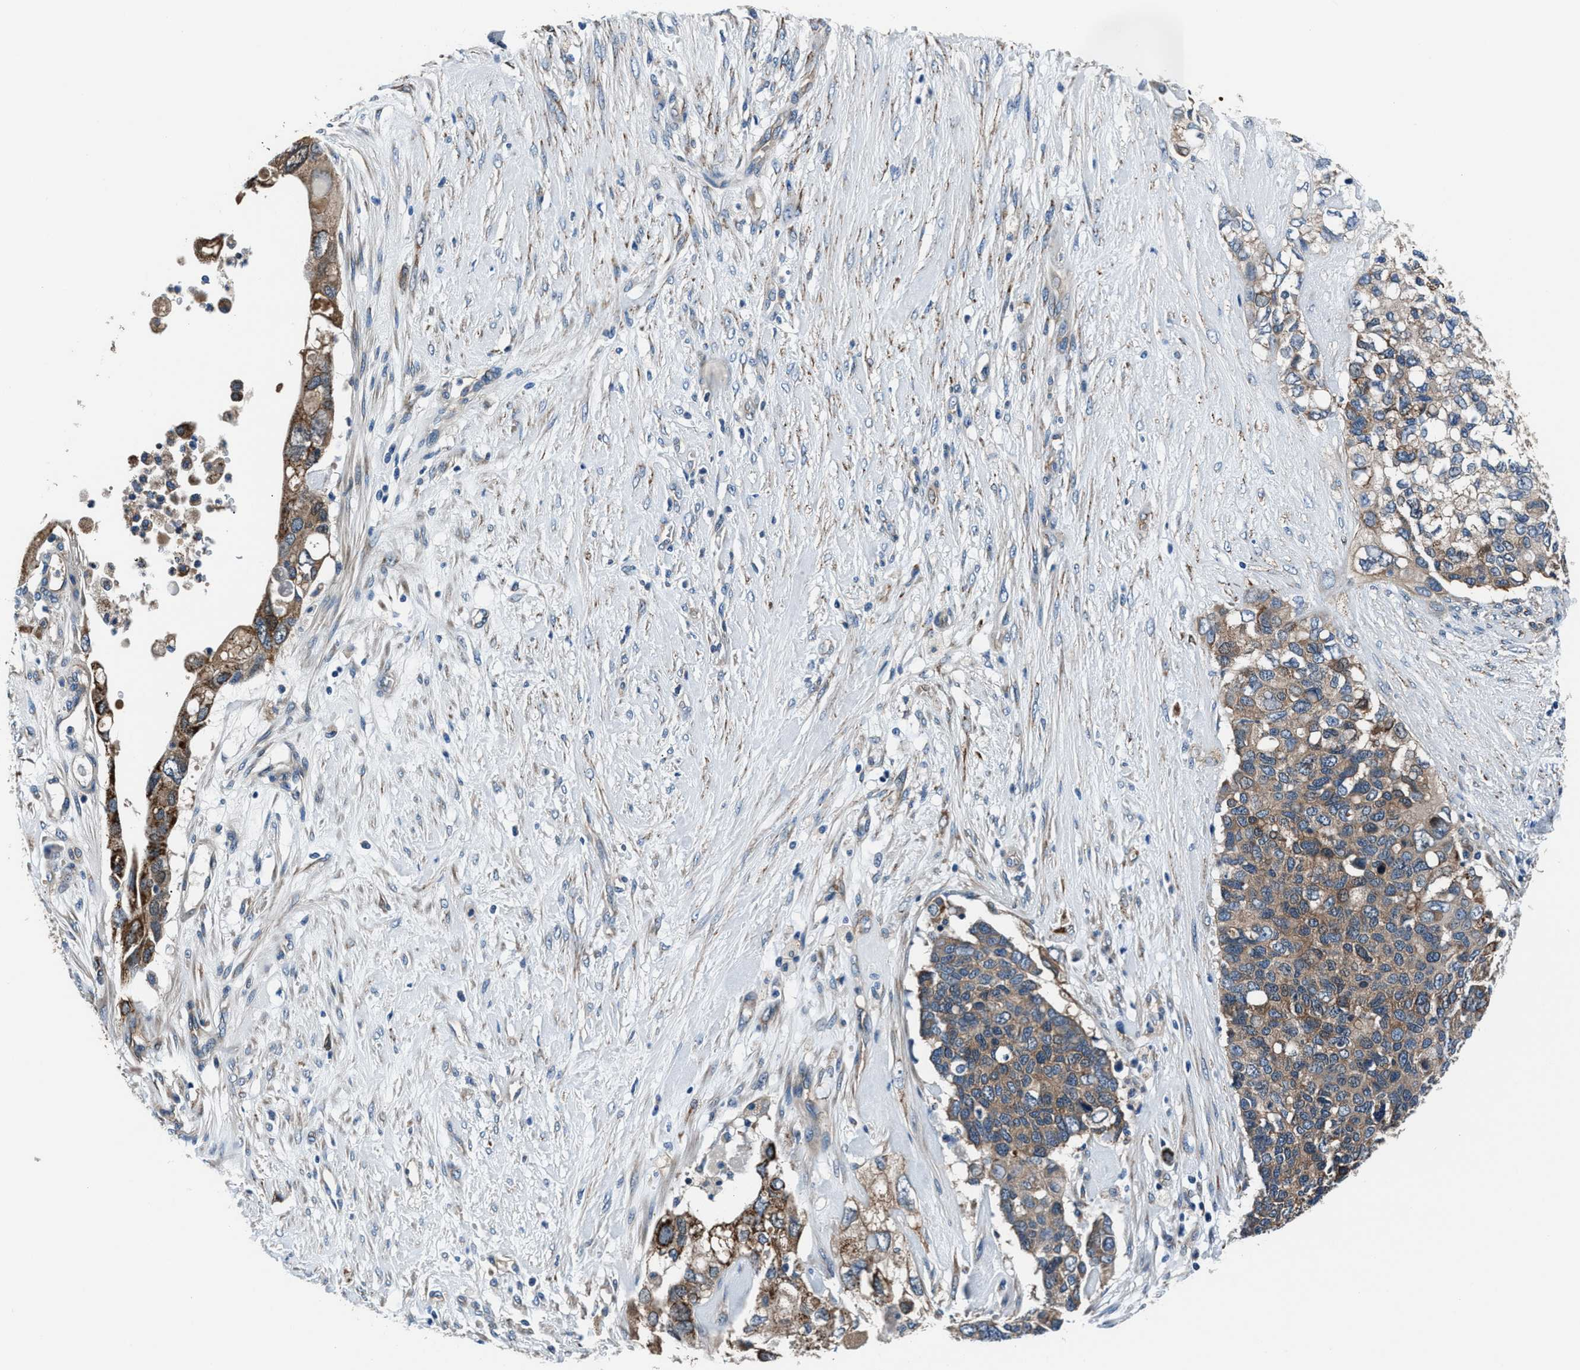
{"staining": {"intensity": "moderate", "quantity": ">75%", "location": "cytoplasmic/membranous"}, "tissue": "pancreatic cancer", "cell_type": "Tumor cells", "image_type": "cancer", "snomed": [{"axis": "morphology", "description": "Adenocarcinoma, NOS"}, {"axis": "topography", "description": "Pancreas"}], "caption": "Tumor cells exhibit medium levels of moderate cytoplasmic/membranous staining in about >75% of cells in adenocarcinoma (pancreatic).", "gene": "PRTFDC1", "patient": {"sex": "female", "age": 56}}